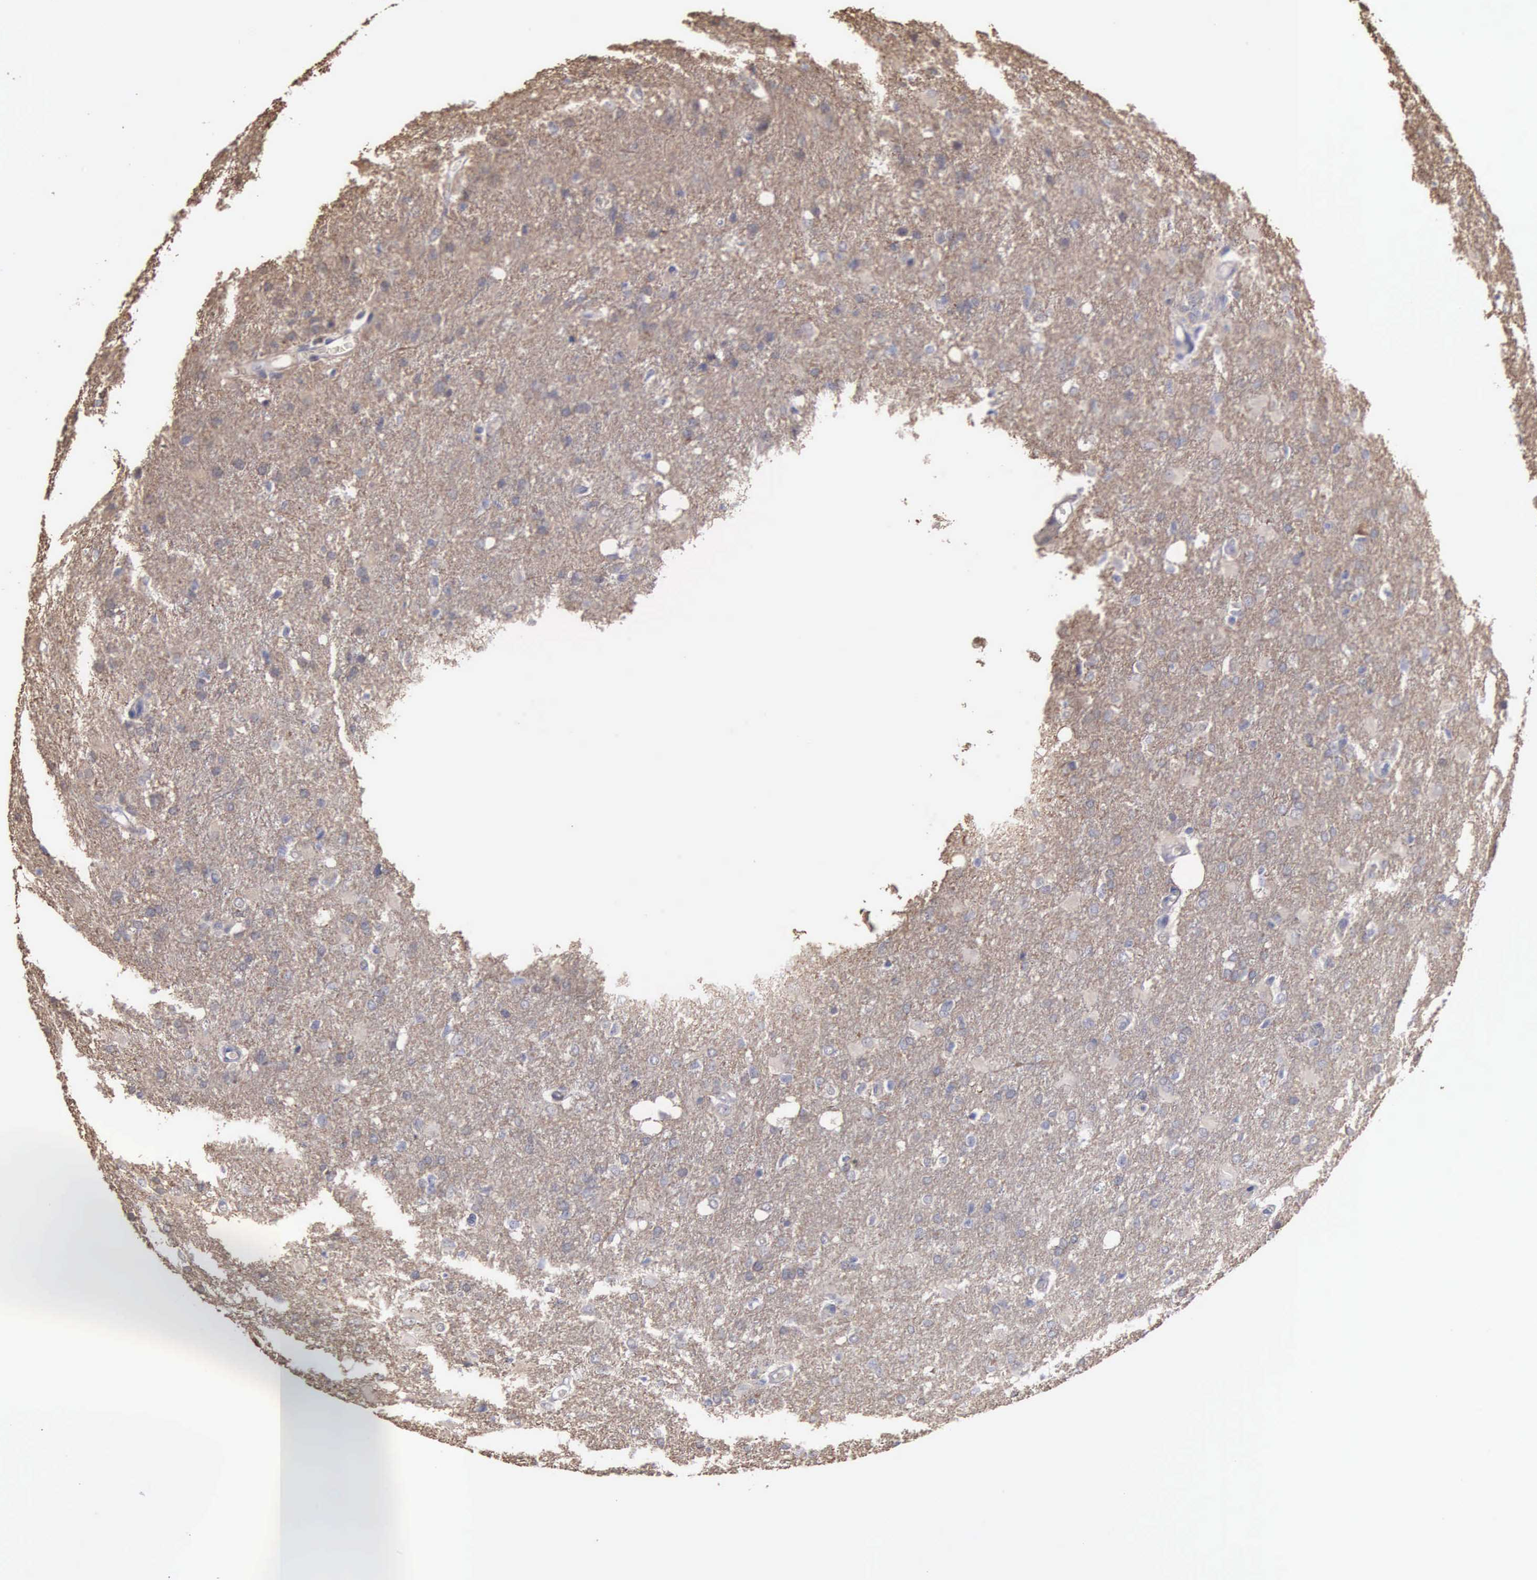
{"staining": {"intensity": "weak", "quantity": ">75%", "location": "cytoplasmic/membranous"}, "tissue": "glioma", "cell_type": "Tumor cells", "image_type": "cancer", "snomed": [{"axis": "morphology", "description": "Glioma, malignant, High grade"}, {"axis": "topography", "description": "Brain"}], "caption": "This histopathology image demonstrates immunohistochemistry staining of human malignant high-grade glioma, with low weak cytoplasmic/membranous positivity in about >75% of tumor cells.", "gene": "ENO3", "patient": {"sex": "male", "age": 68}}